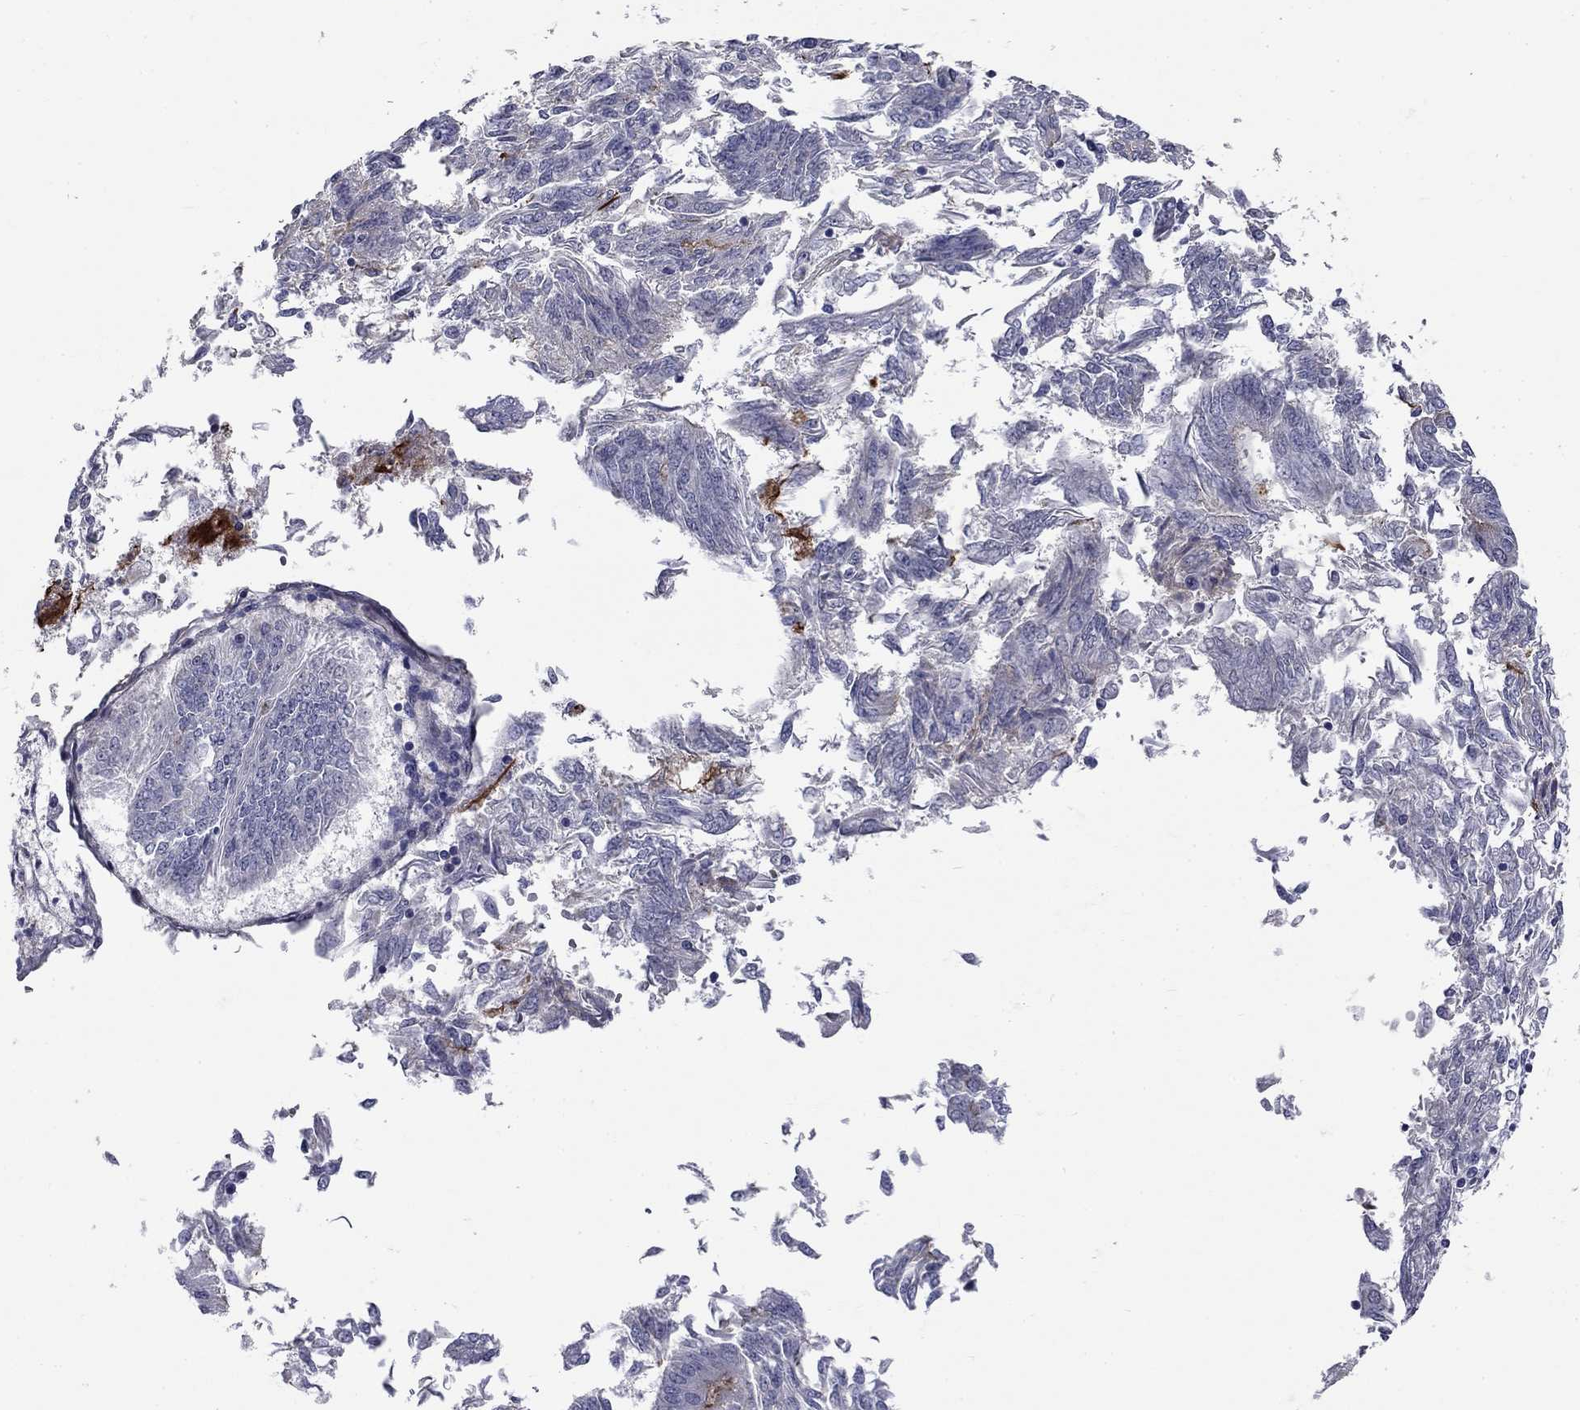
{"staining": {"intensity": "weak", "quantity": "<25%", "location": "cytoplasmic/membranous"}, "tissue": "endometrial cancer", "cell_type": "Tumor cells", "image_type": "cancer", "snomed": [{"axis": "morphology", "description": "Adenocarcinoma, NOS"}, {"axis": "topography", "description": "Endometrium"}], "caption": "Tumor cells show no significant protein positivity in adenocarcinoma (endometrial).", "gene": "SLC1A1", "patient": {"sex": "female", "age": 58}}